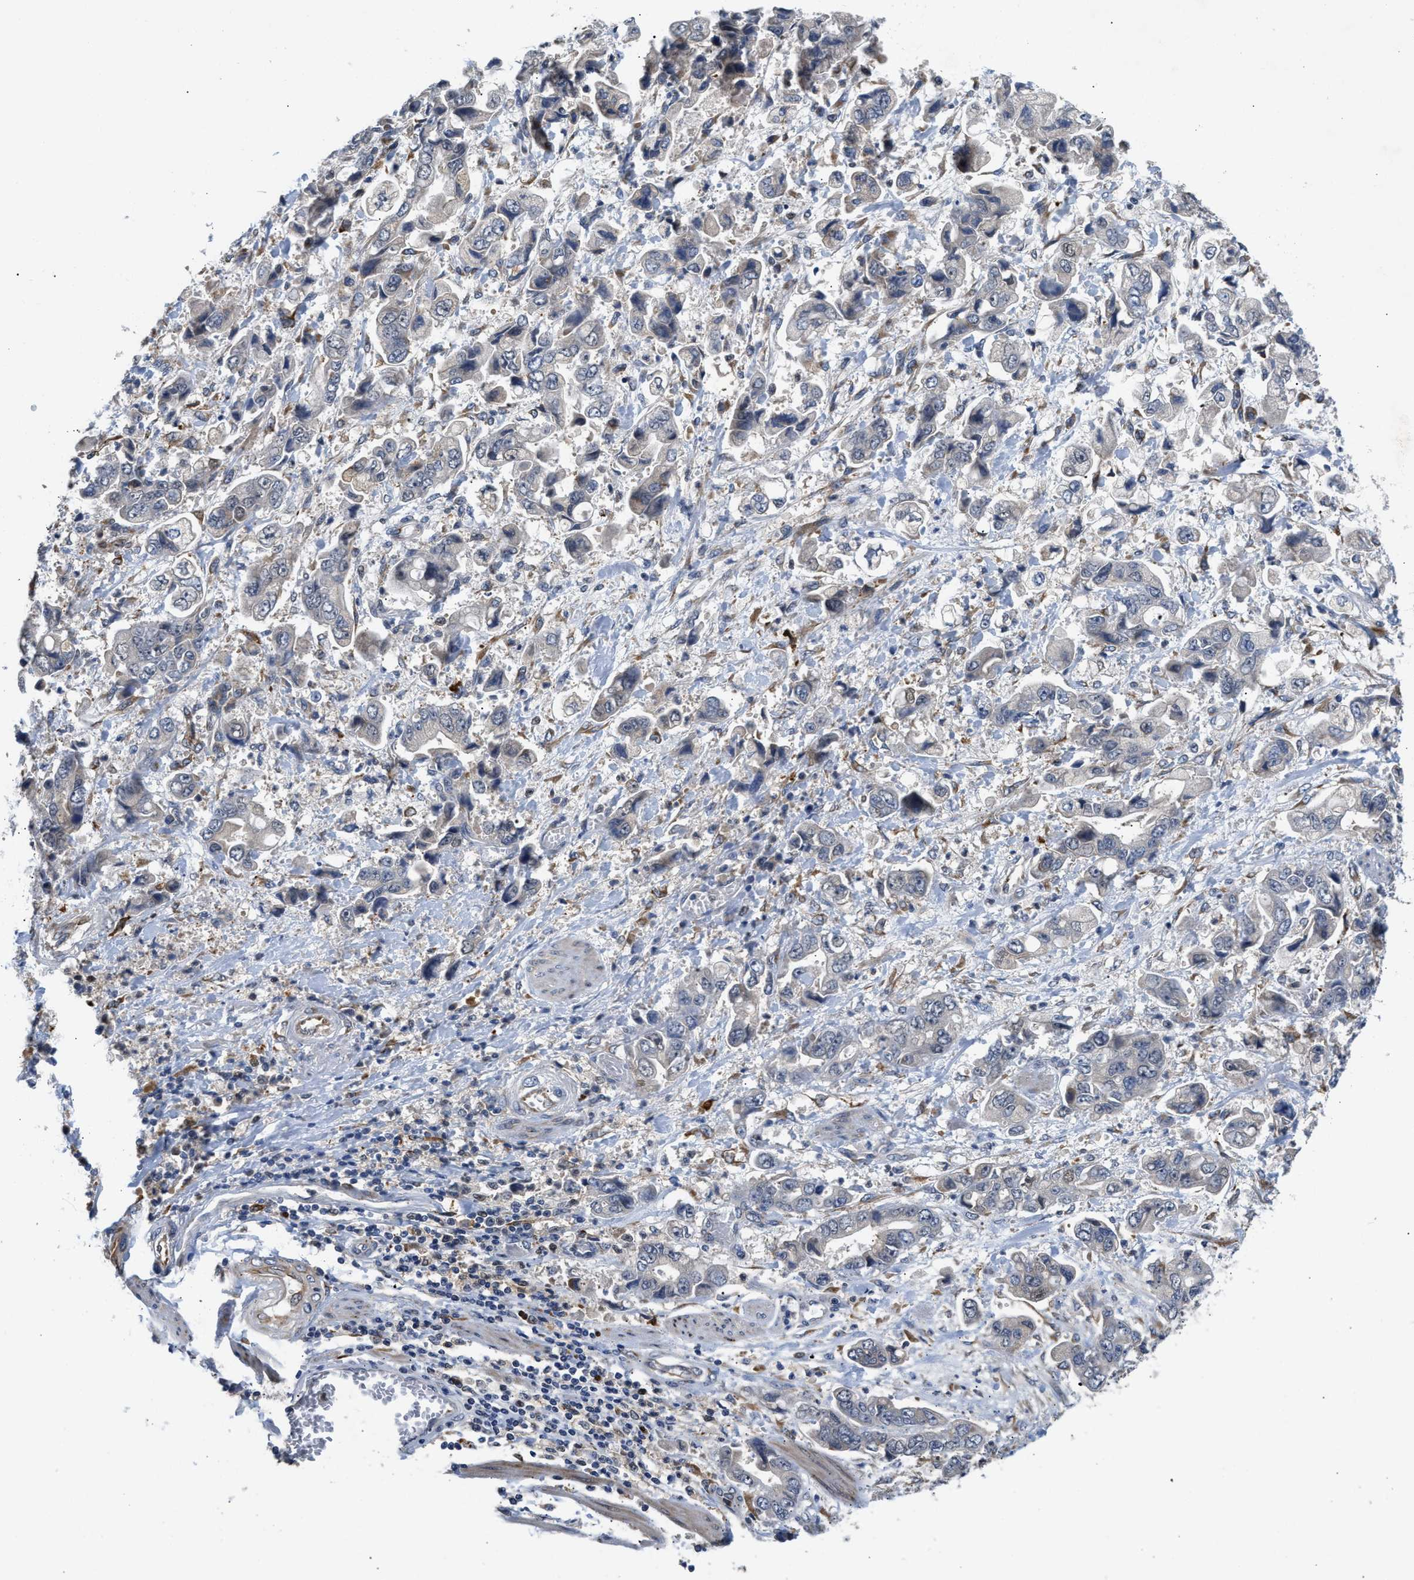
{"staining": {"intensity": "negative", "quantity": "none", "location": "none"}, "tissue": "stomach cancer", "cell_type": "Tumor cells", "image_type": "cancer", "snomed": [{"axis": "morphology", "description": "Normal tissue, NOS"}, {"axis": "morphology", "description": "Adenocarcinoma, NOS"}, {"axis": "topography", "description": "Stomach"}], "caption": "High power microscopy histopathology image of an IHC image of stomach cancer, revealing no significant positivity in tumor cells.", "gene": "PPM1L", "patient": {"sex": "male", "age": 62}}